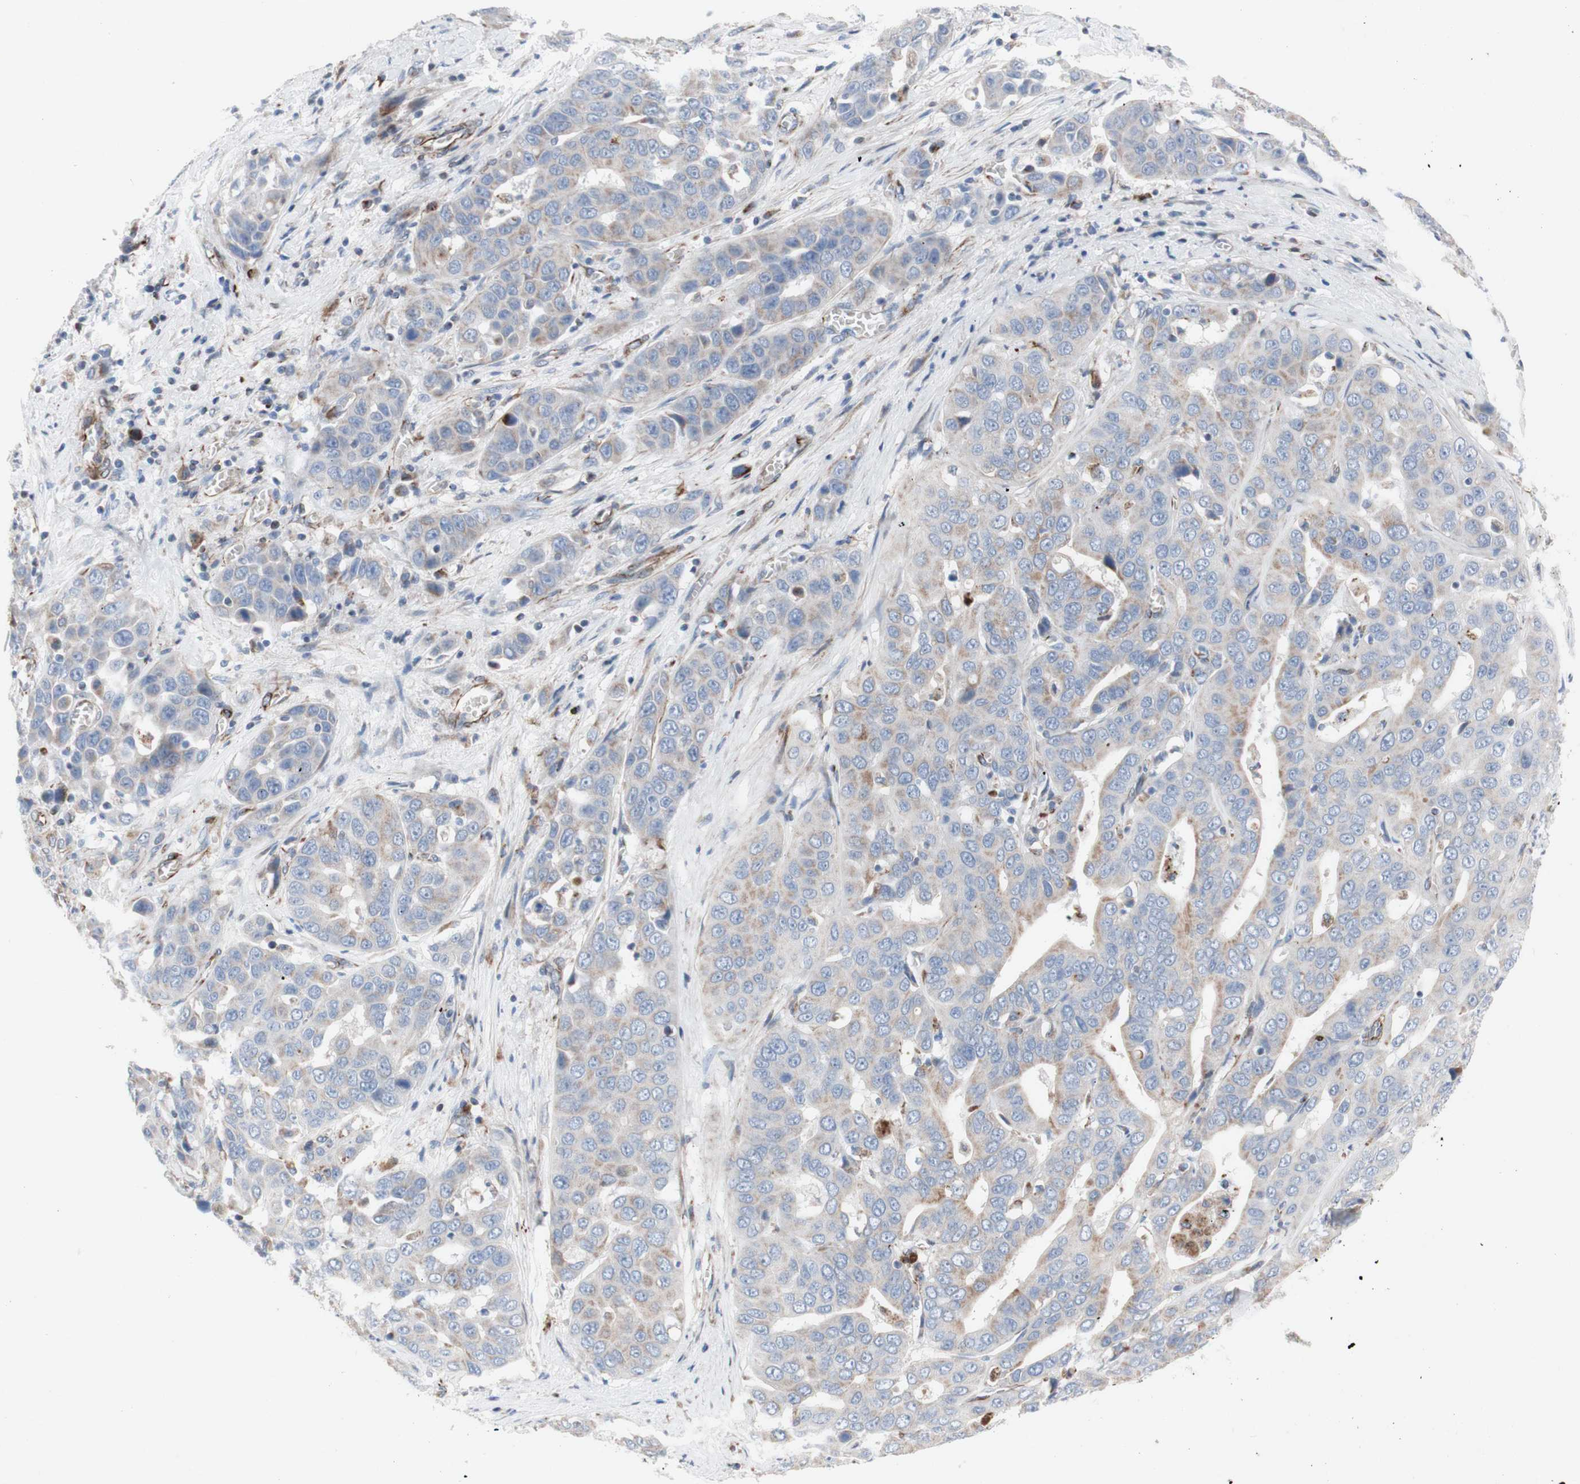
{"staining": {"intensity": "weak", "quantity": "25%-75%", "location": "cytoplasmic/membranous"}, "tissue": "liver cancer", "cell_type": "Tumor cells", "image_type": "cancer", "snomed": [{"axis": "morphology", "description": "Cholangiocarcinoma"}, {"axis": "topography", "description": "Liver"}], "caption": "Protein expression analysis of liver cancer shows weak cytoplasmic/membranous staining in about 25%-75% of tumor cells. (Brightfield microscopy of DAB IHC at high magnification).", "gene": "AGPAT5", "patient": {"sex": "female", "age": 52}}